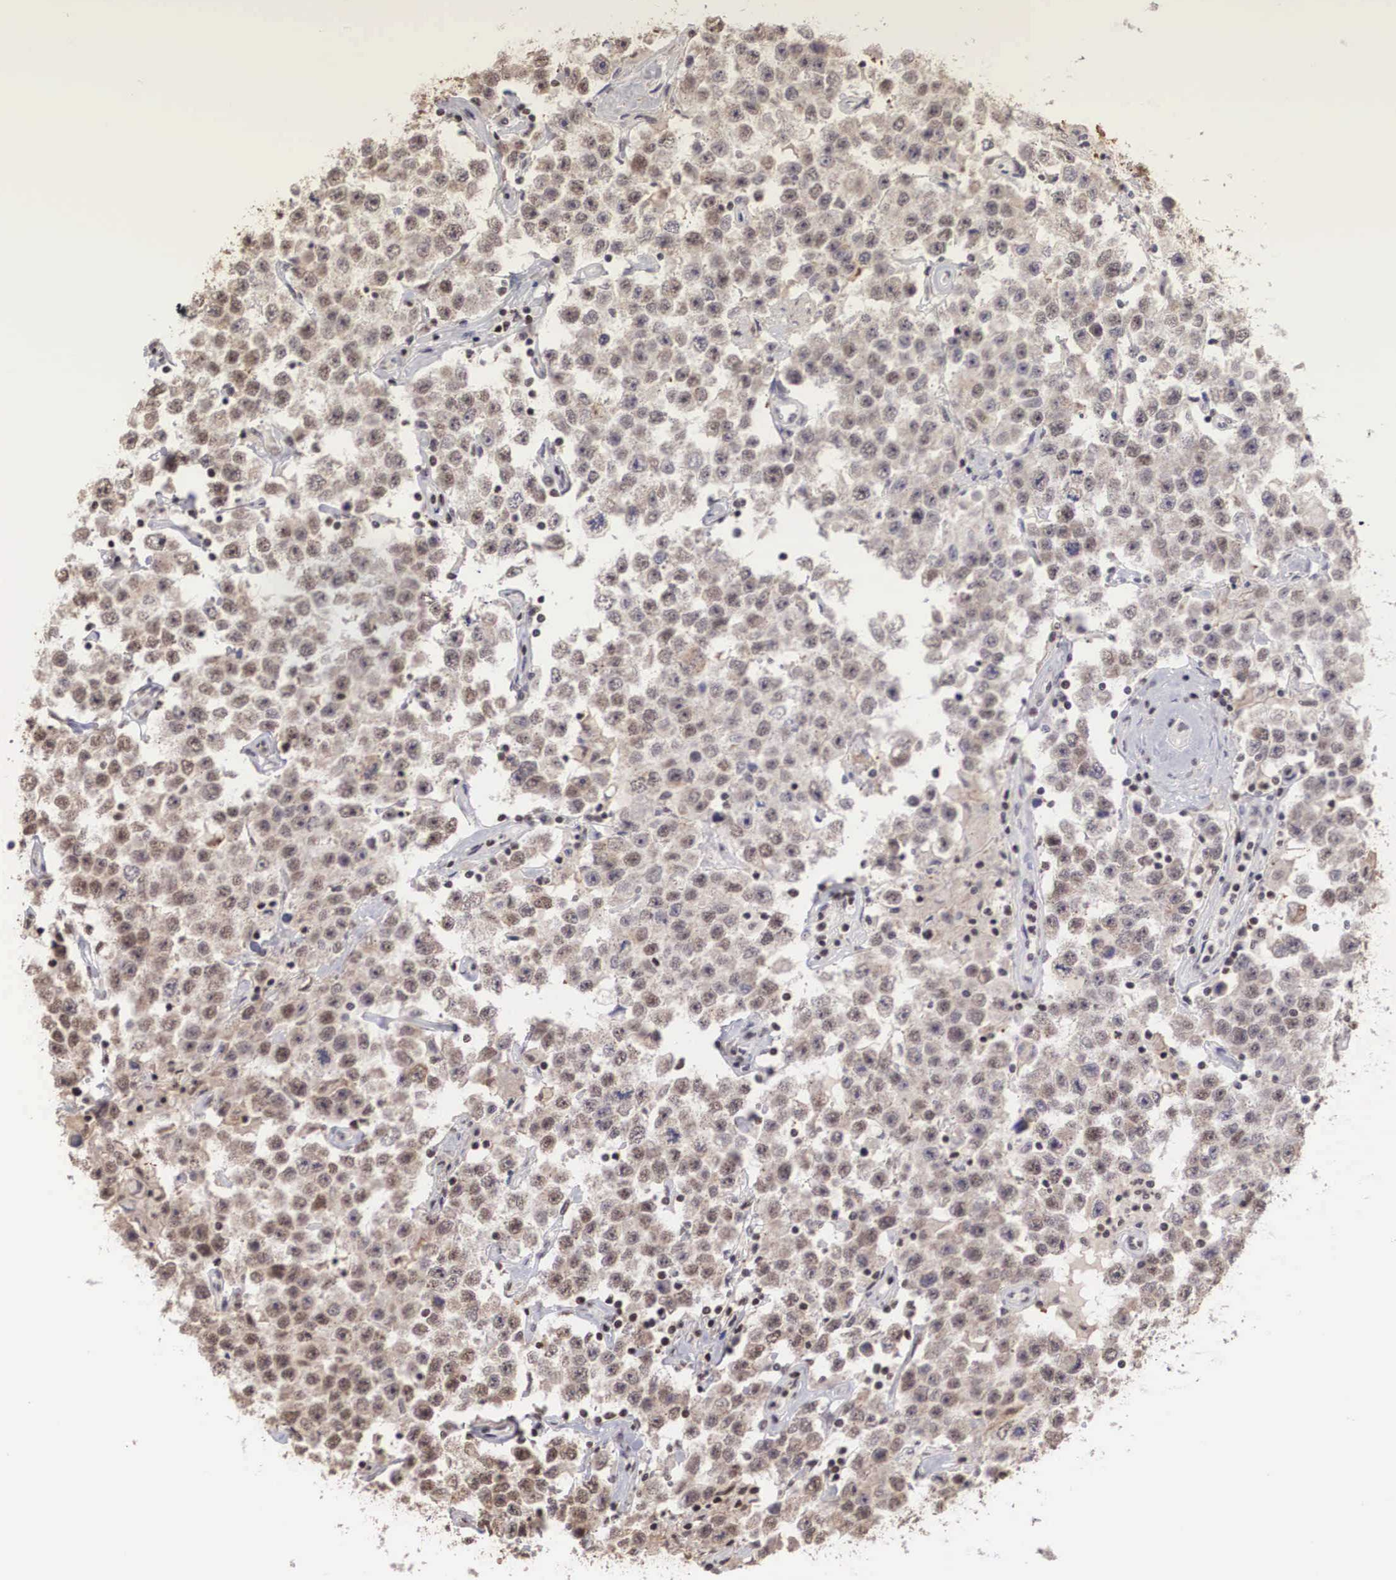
{"staining": {"intensity": "moderate", "quantity": "25%-75%", "location": "nuclear"}, "tissue": "testis cancer", "cell_type": "Tumor cells", "image_type": "cancer", "snomed": [{"axis": "morphology", "description": "Seminoma, NOS"}, {"axis": "topography", "description": "Testis"}], "caption": "An image of human testis cancer (seminoma) stained for a protein demonstrates moderate nuclear brown staining in tumor cells.", "gene": "HTATSF1", "patient": {"sex": "male", "age": 52}}